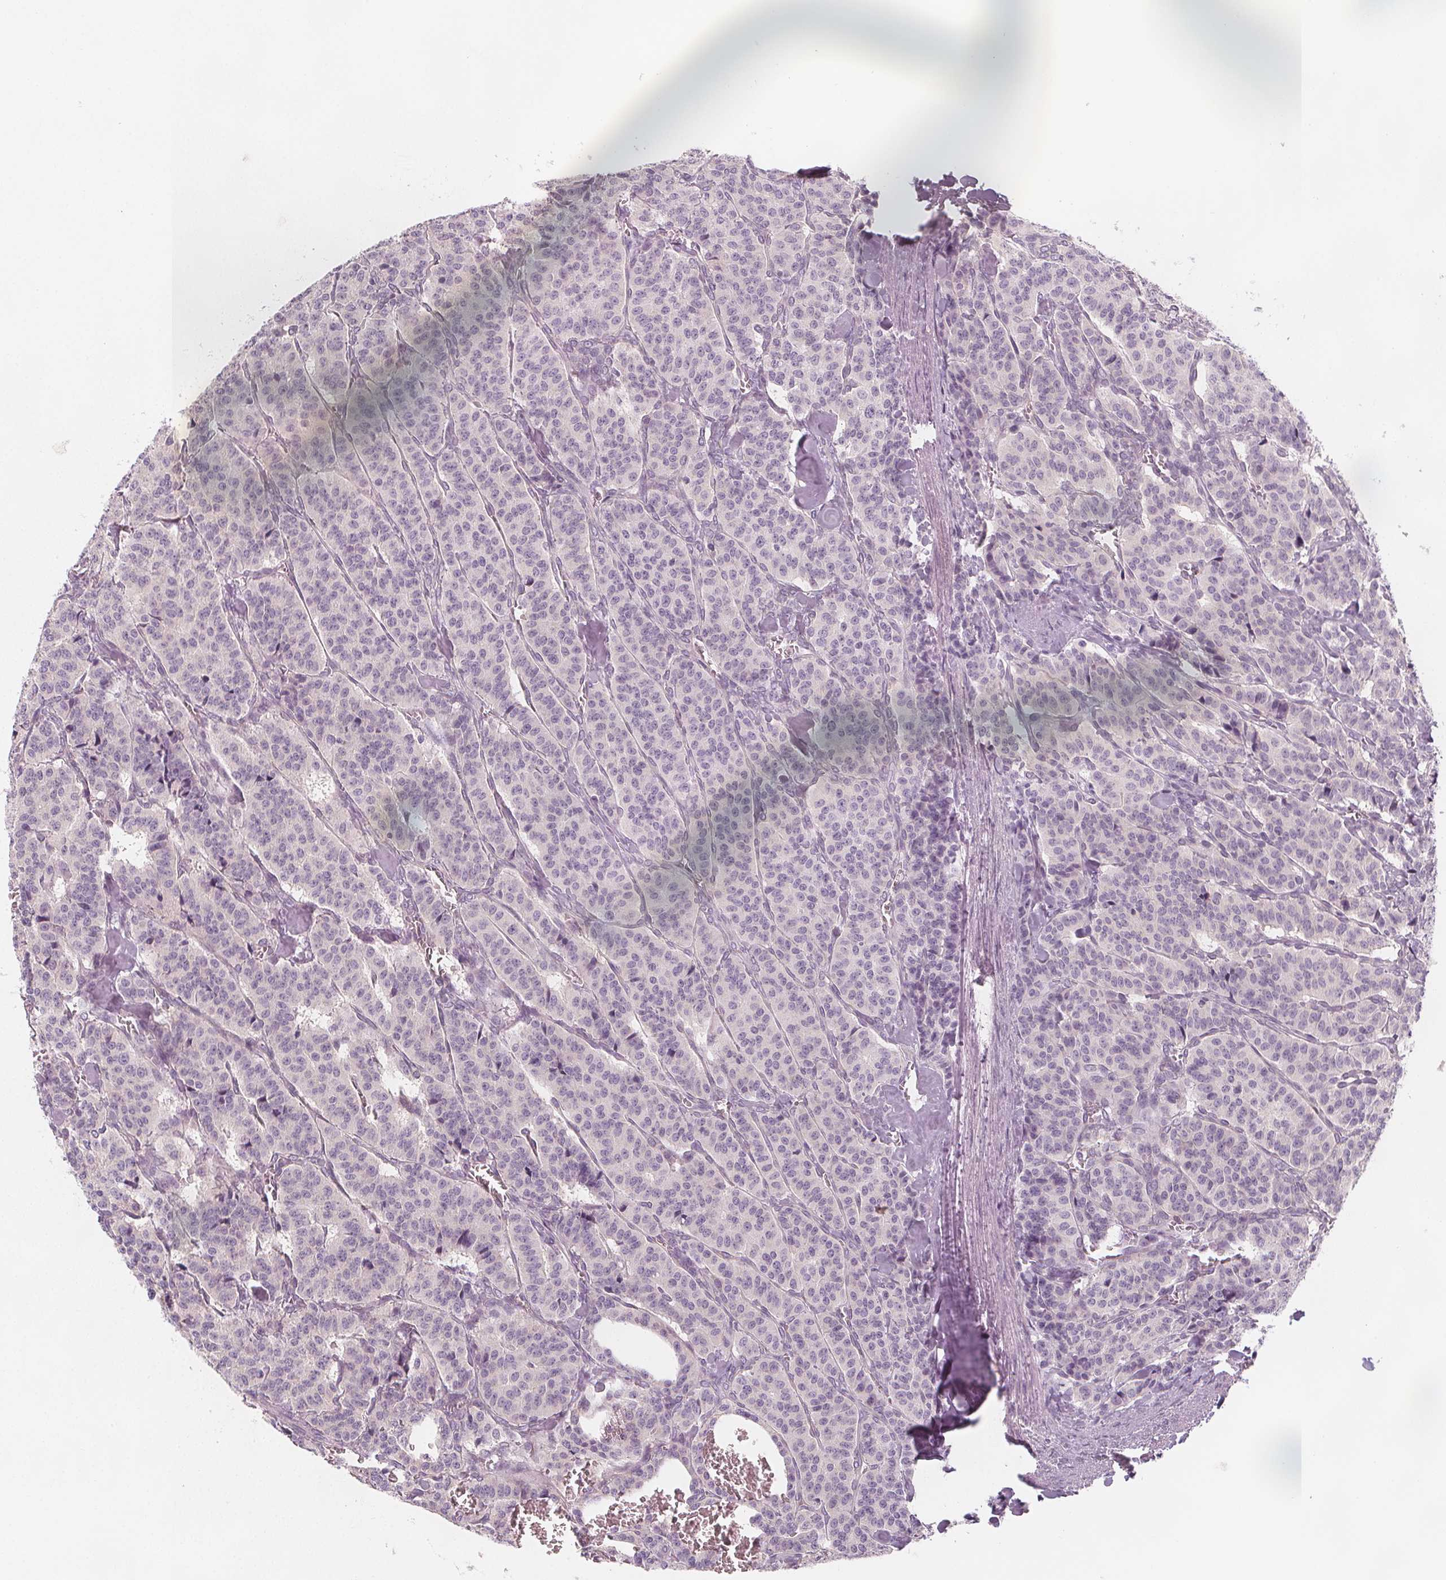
{"staining": {"intensity": "negative", "quantity": "none", "location": "none"}, "tissue": "carcinoid", "cell_type": "Tumor cells", "image_type": "cancer", "snomed": [{"axis": "morphology", "description": "Normal tissue, NOS"}, {"axis": "morphology", "description": "Carcinoid, malignant, NOS"}, {"axis": "topography", "description": "Lung"}], "caption": "There is no significant staining in tumor cells of carcinoid (malignant).", "gene": "MAP1A", "patient": {"sex": "female", "age": 46}}